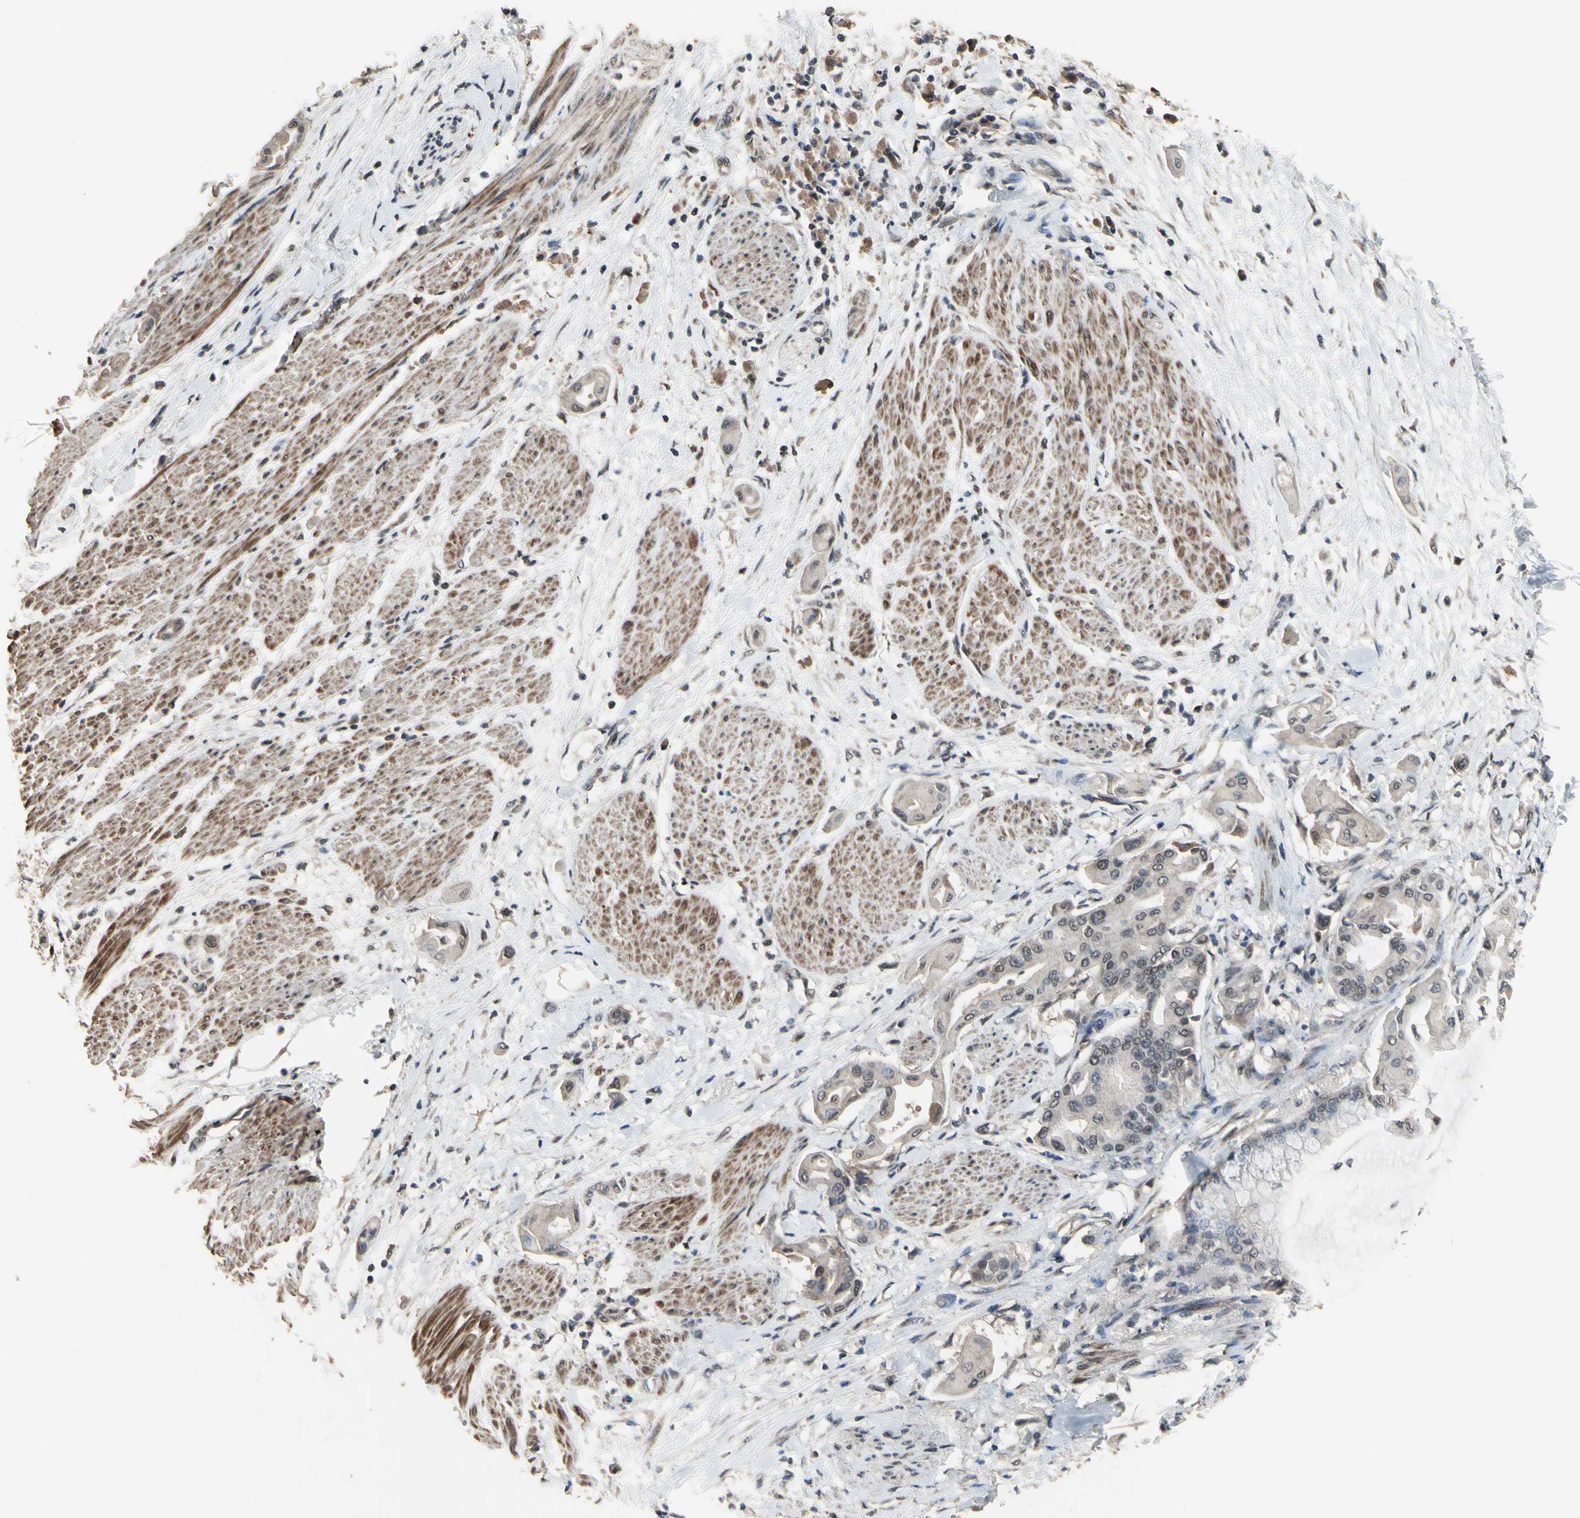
{"staining": {"intensity": "weak", "quantity": "<25%", "location": "nuclear"}, "tissue": "pancreatic cancer", "cell_type": "Tumor cells", "image_type": "cancer", "snomed": [{"axis": "morphology", "description": "Adenocarcinoma, NOS"}, {"axis": "morphology", "description": "Adenocarcinoma, metastatic, NOS"}, {"axis": "topography", "description": "Lymph node"}, {"axis": "topography", "description": "Pancreas"}, {"axis": "topography", "description": "Duodenum"}], "caption": "This is an immunohistochemistry image of human adenocarcinoma (pancreatic). There is no expression in tumor cells.", "gene": "ZNF174", "patient": {"sex": "female", "age": 64}}